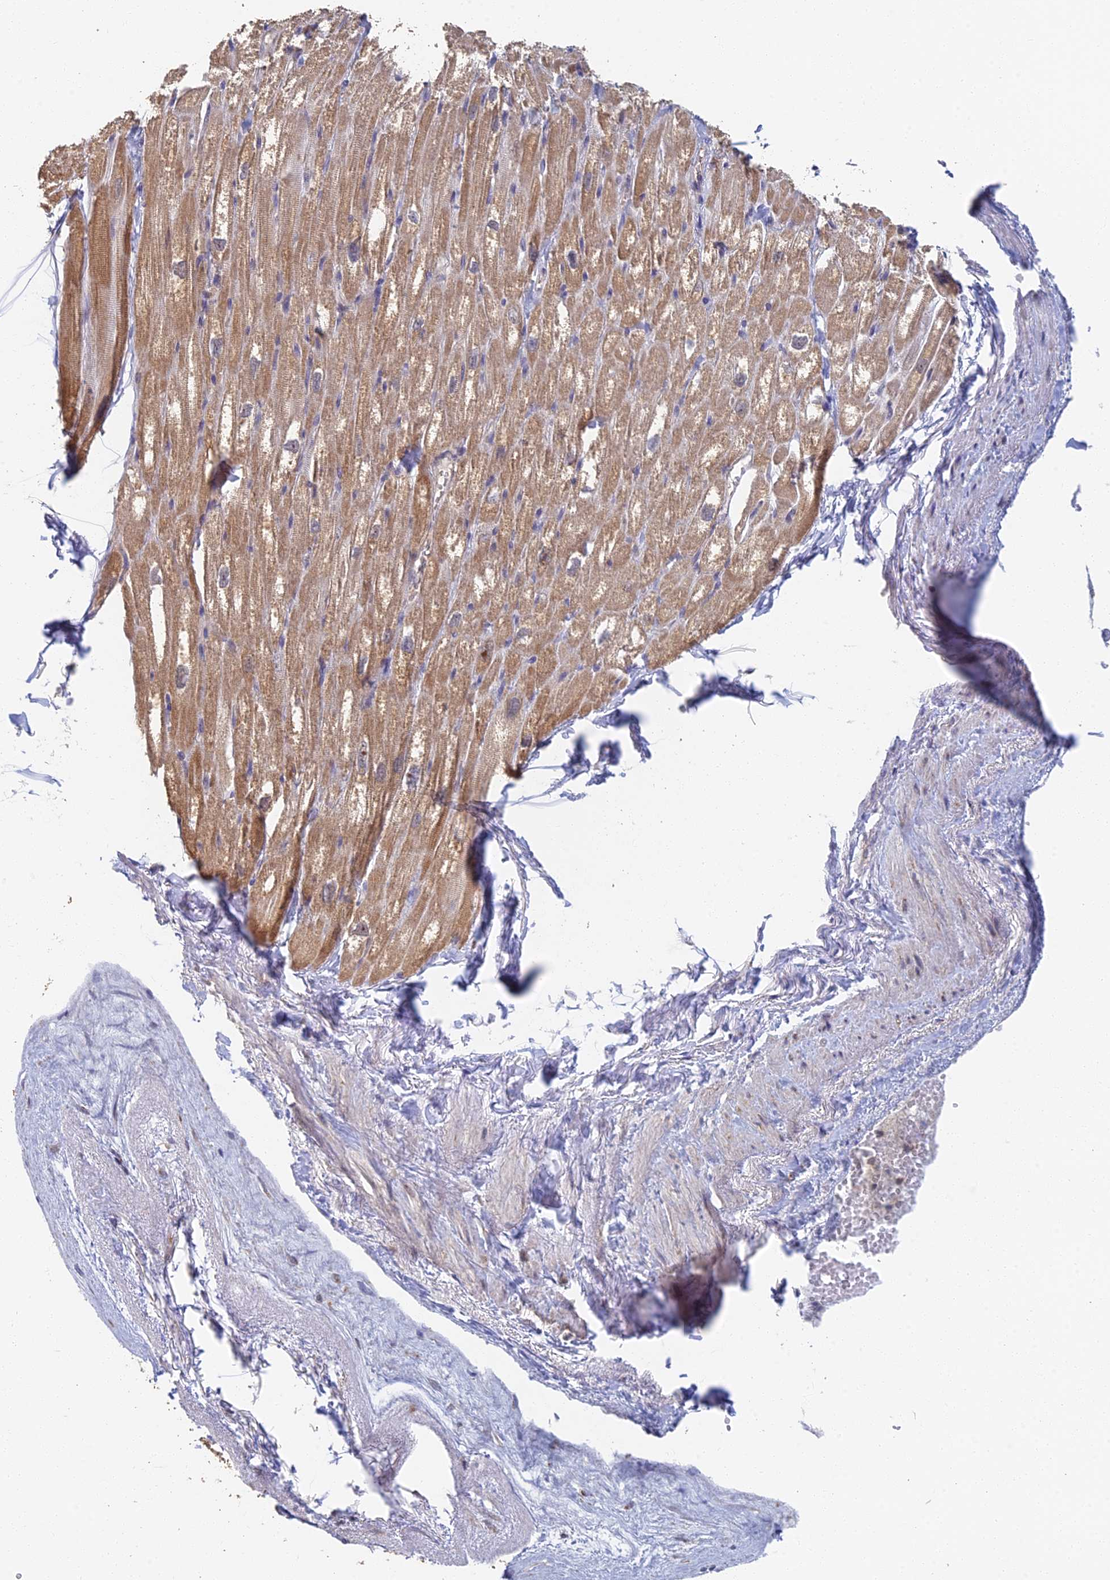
{"staining": {"intensity": "moderate", "quantity": ">75%", "location": "cytoplasmic/membranous"}, "tissue": "heart muscle", "cell_type": "Cardiomyocytes", "image_type": "normal", "snomed": [{"axis": "morphology", "description": "Normal tissue, NOS"}, {"axis": "topography", "description": "Heart"}], "caption": "Immunohistochemistry (DAB (3,3'-diaminobenzidine)) staining of normal heart muscle exhibits moderate cytoplasmic/membranous protein positivity in approximately >75% of cardiomyocytes. The staining is performed using DAB (3,3'-diaminobenzidine) brown chromogen to label protein expression. The nuclei are counter-stained blue using hematoxylin.", "gene": "GPATCH1", "patient": {"sex": "male", "age": 50}}